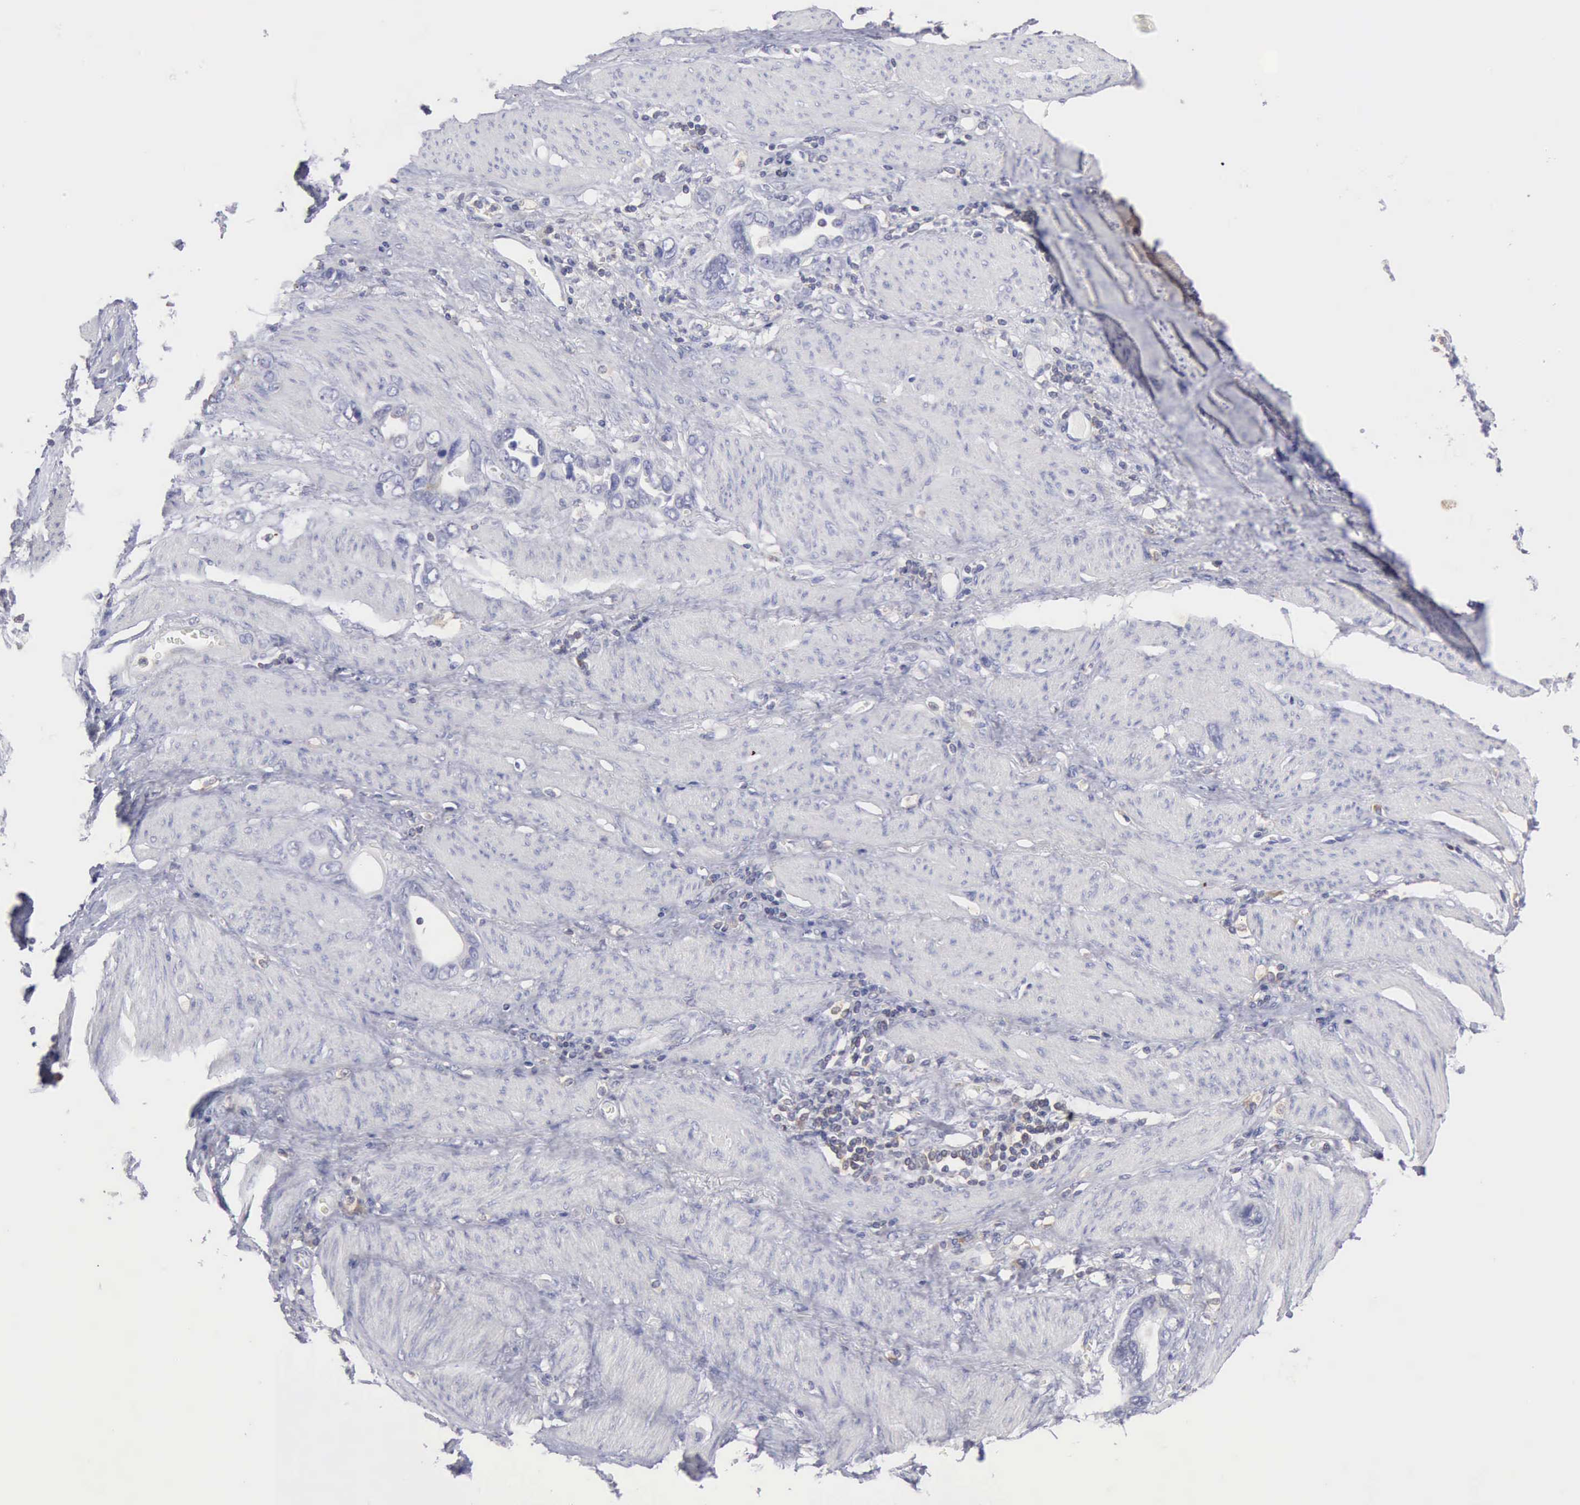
{"staining": {"intensity": "negative", "quantity": "none", "location": "none"}, "tissue": "stomach cancer", "cell_type": "Tumor cells", "image_type": "cancer", "snomed": [{"axis": "morphology", "description": "Adenocarcinoma, NOS"}, {"axis": "topography", "description": "Stomach"}], "caption": "Immunohistochemistry (IHC) micrograph of neoplastic tissue: human stomach cancer (adenocarcinoma) stained with DAB demonstrates no significant protein expression in tumor cells.", "gene": "SASH3", "patient": {"sex": "male", "age": 78}}